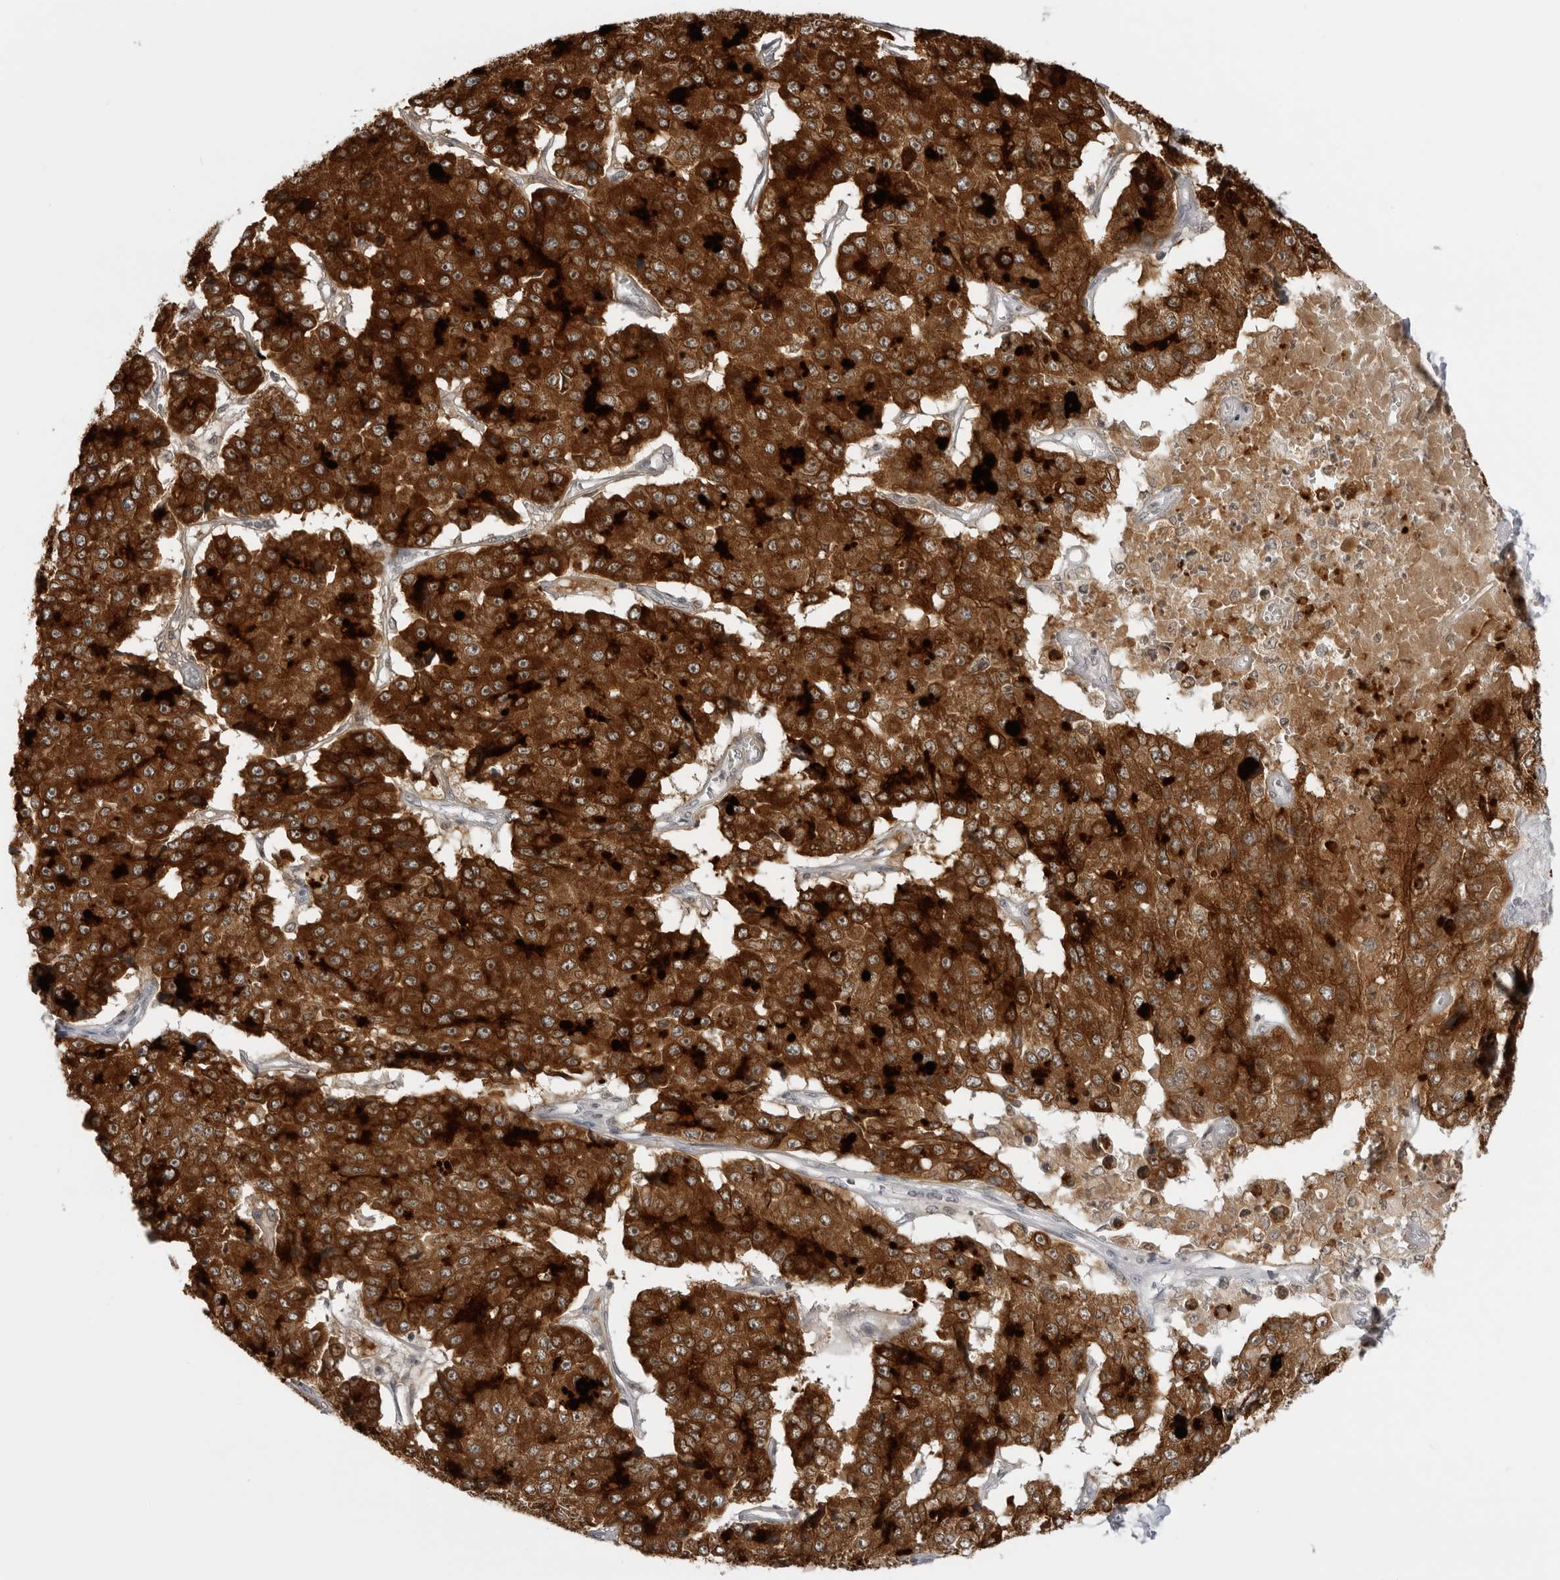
{"staining": {"intensity": "strong", "quantity": ">75%", "location": "cytoplasmic/membranous"}, "tissue": "pancreatic cancer", "cell_type": "Tumor cells", "image_type": "cancer", "snomed": [{"axis": "morphology", "description": "Adenocarcinoma, NOS"}, {"axis": "topography", "description": "Pancreas"}], "caption": "Protein expression analysis of pancreatic cancer (adenocarcinoma) demonstrates strong cytoplasmic/membranous staining in approximately >75% of tumor cells.", "gene": "SERPINF2", "patient": {"sex": "male", "age": 50}}